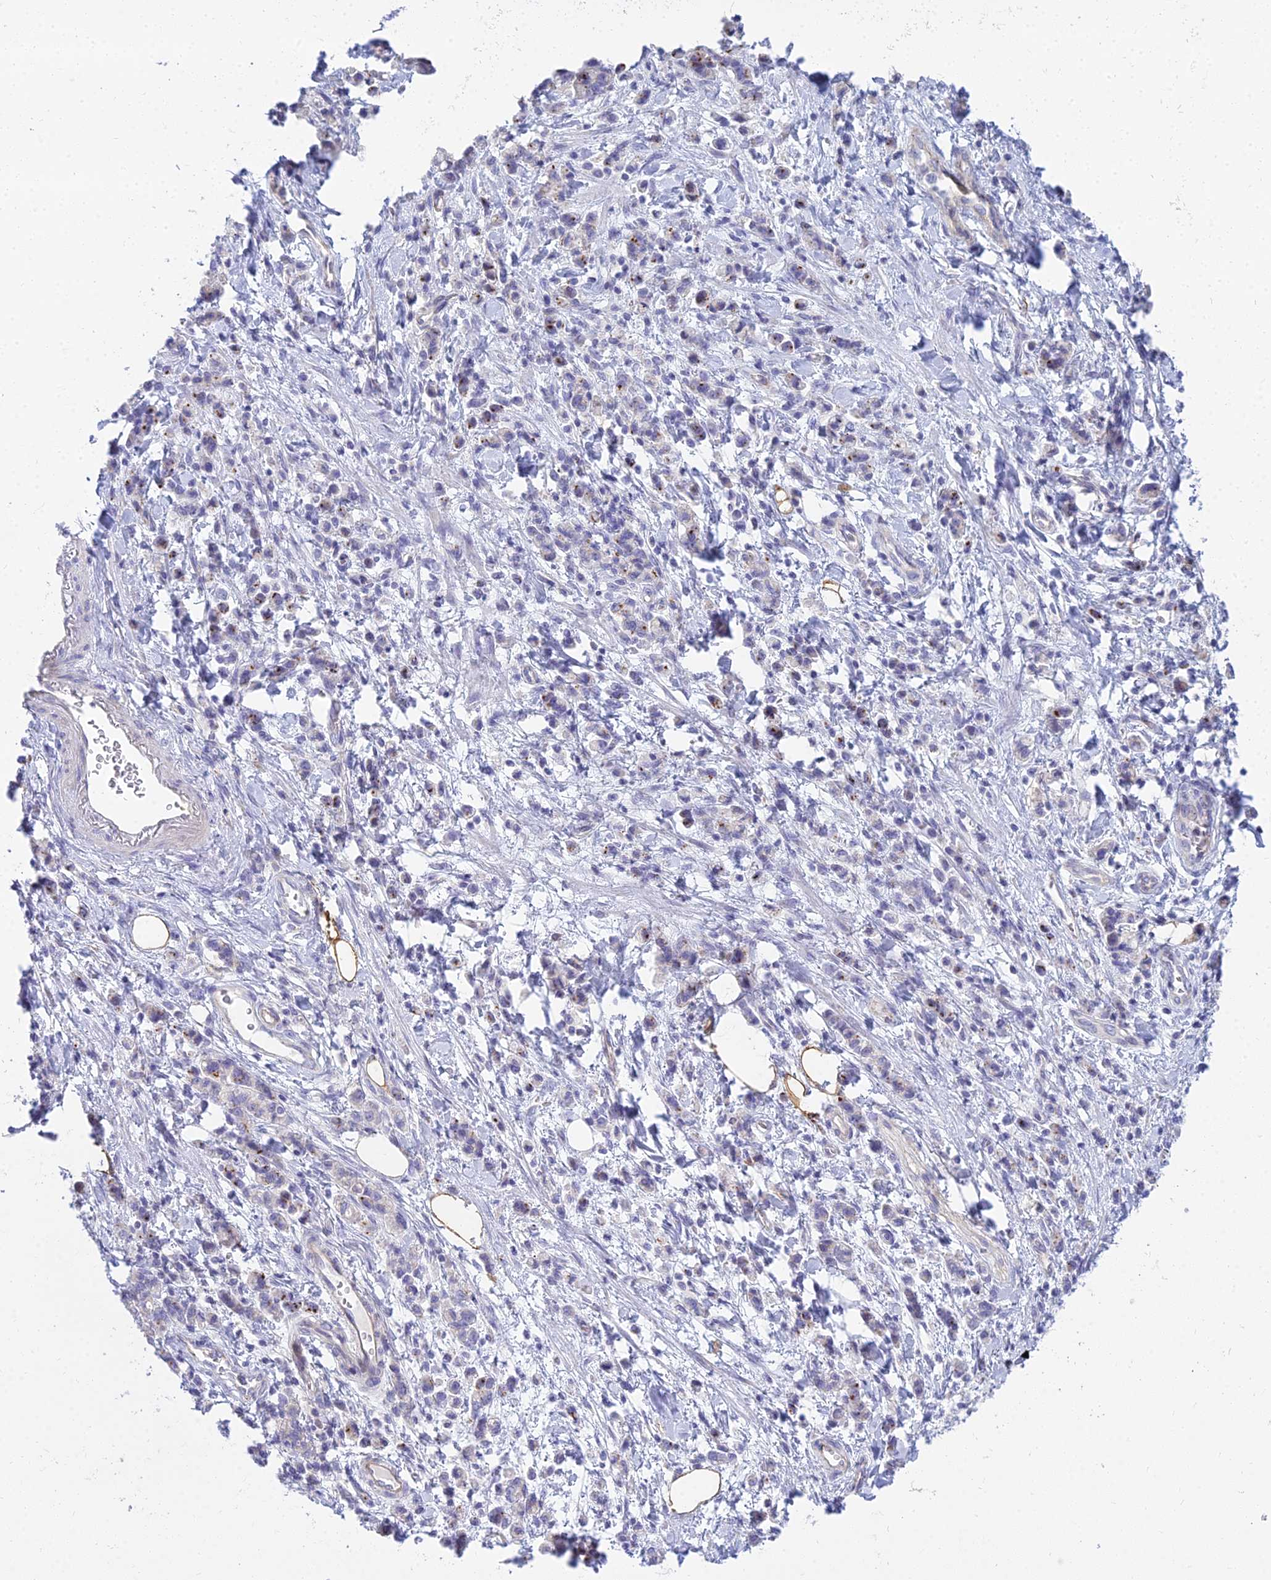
{"staining": {"intensity": "moderate", "quantity": "<25%", "location": "cytoplasmic/membranous"}, "tissue": "stomach cancer", "cell_type": "Tumor cells", "image_type": "cancer", "snomed": [{"axis": "morphology", "description": "Adenocarcinoma, NOS"}, {"axis": "topography", "description": "Stomach"}], "caption": "Brown immunohistochemical staining in stomach cancer exhibits moderate cytoplasmic/membranous staining in approximately <25% of tumor cells.", "gene": "SMIM24", "patient": {"sex": "male", "age": 76}}